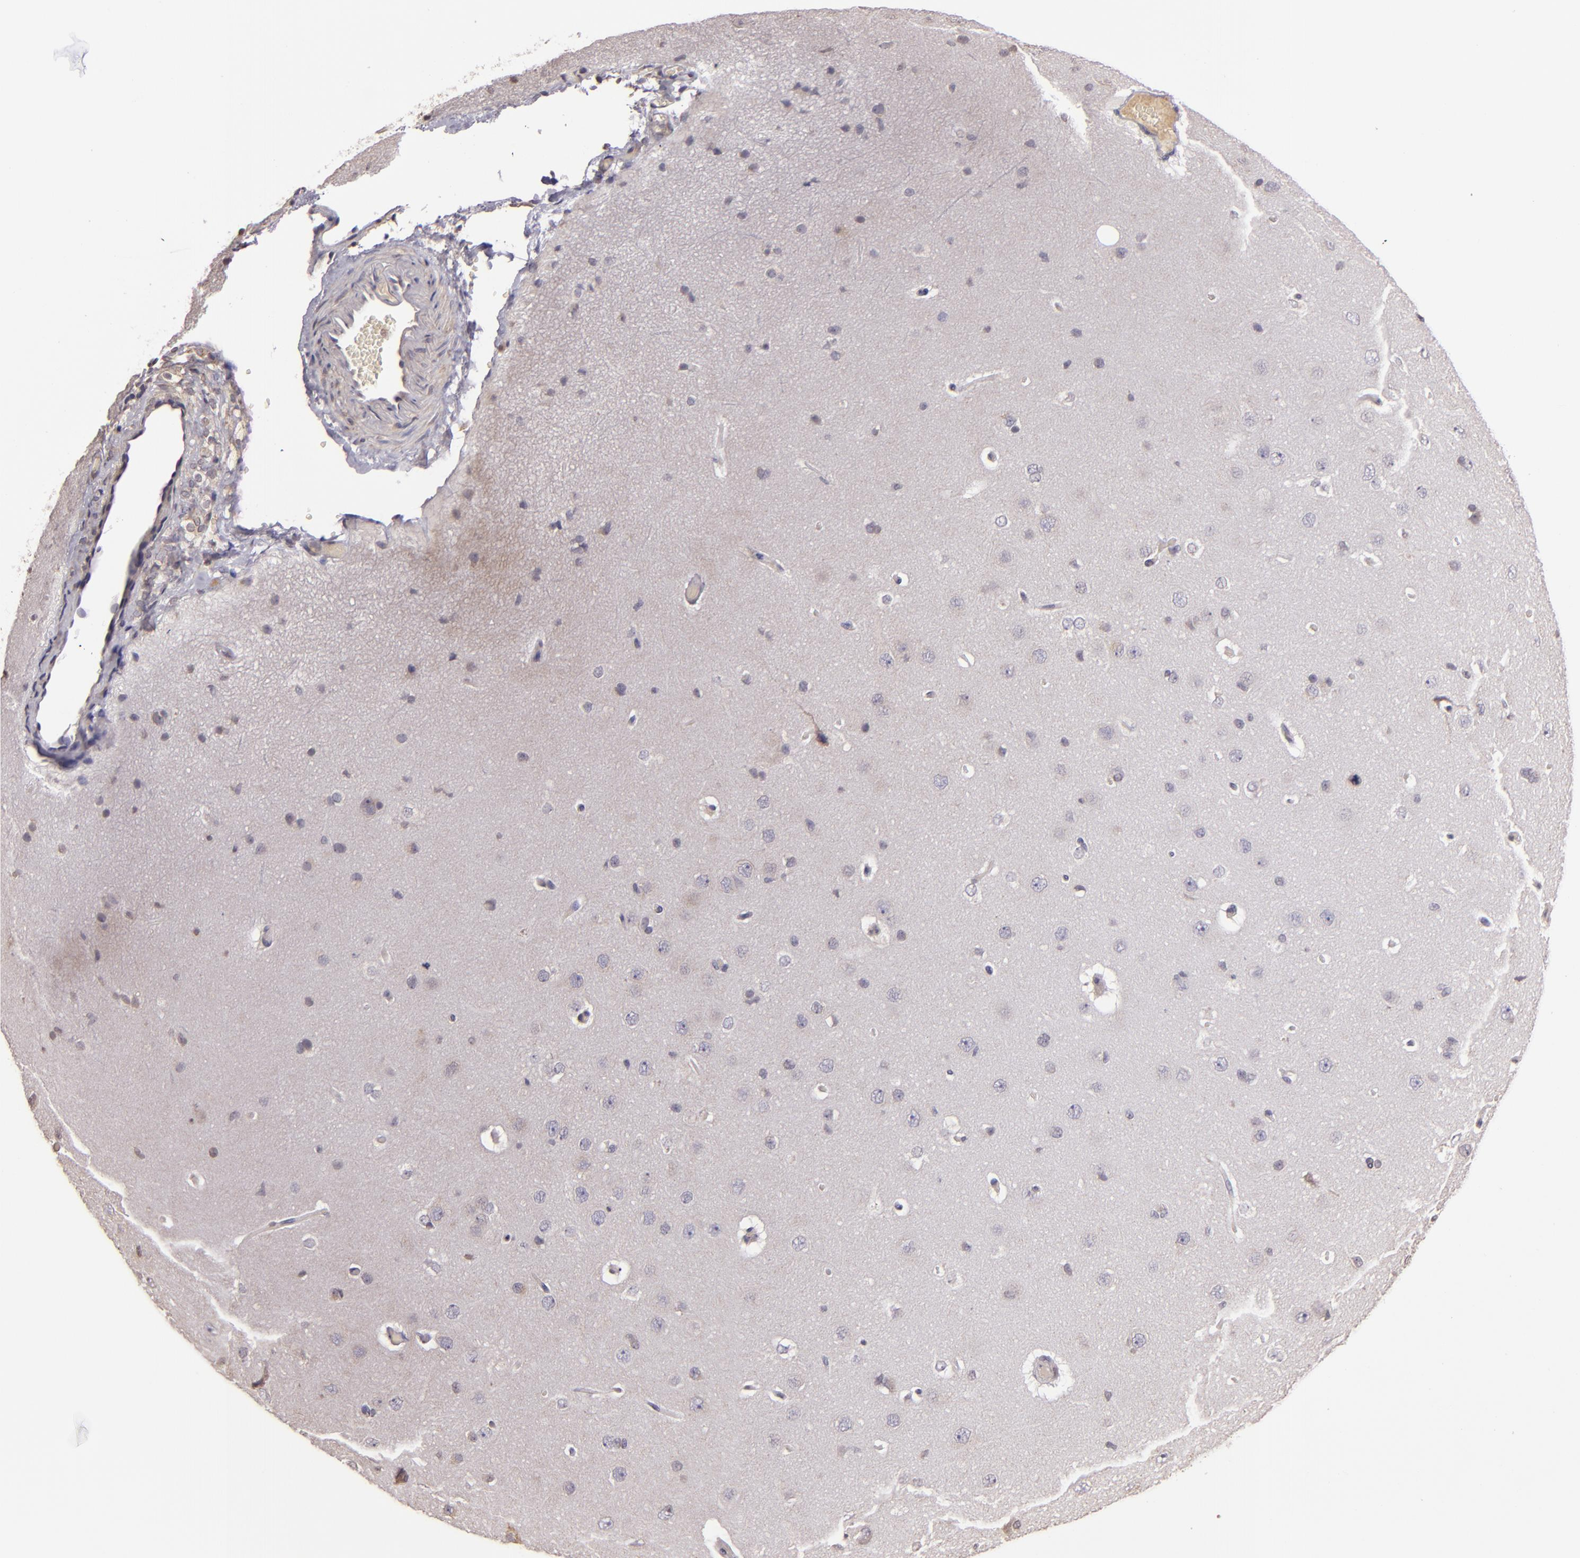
{"staining": {"intensity": "negative", "quantity": "none", "location": "none"}, "tissue": "cerebral cortex", "cell_type": "Endothelial cells", "image_type": "normal", "snomed": [{"axis": "morphology", "description": "Normal tissue, NOS"}, {"axis": "topography", "description": "Cerebral cortex"}], "caption": "The image demonstrates no significant expression in endothelial cells of cerebral cortex.", "gene": "ABL1", "patient": {"sex": "female", "age": 45}}